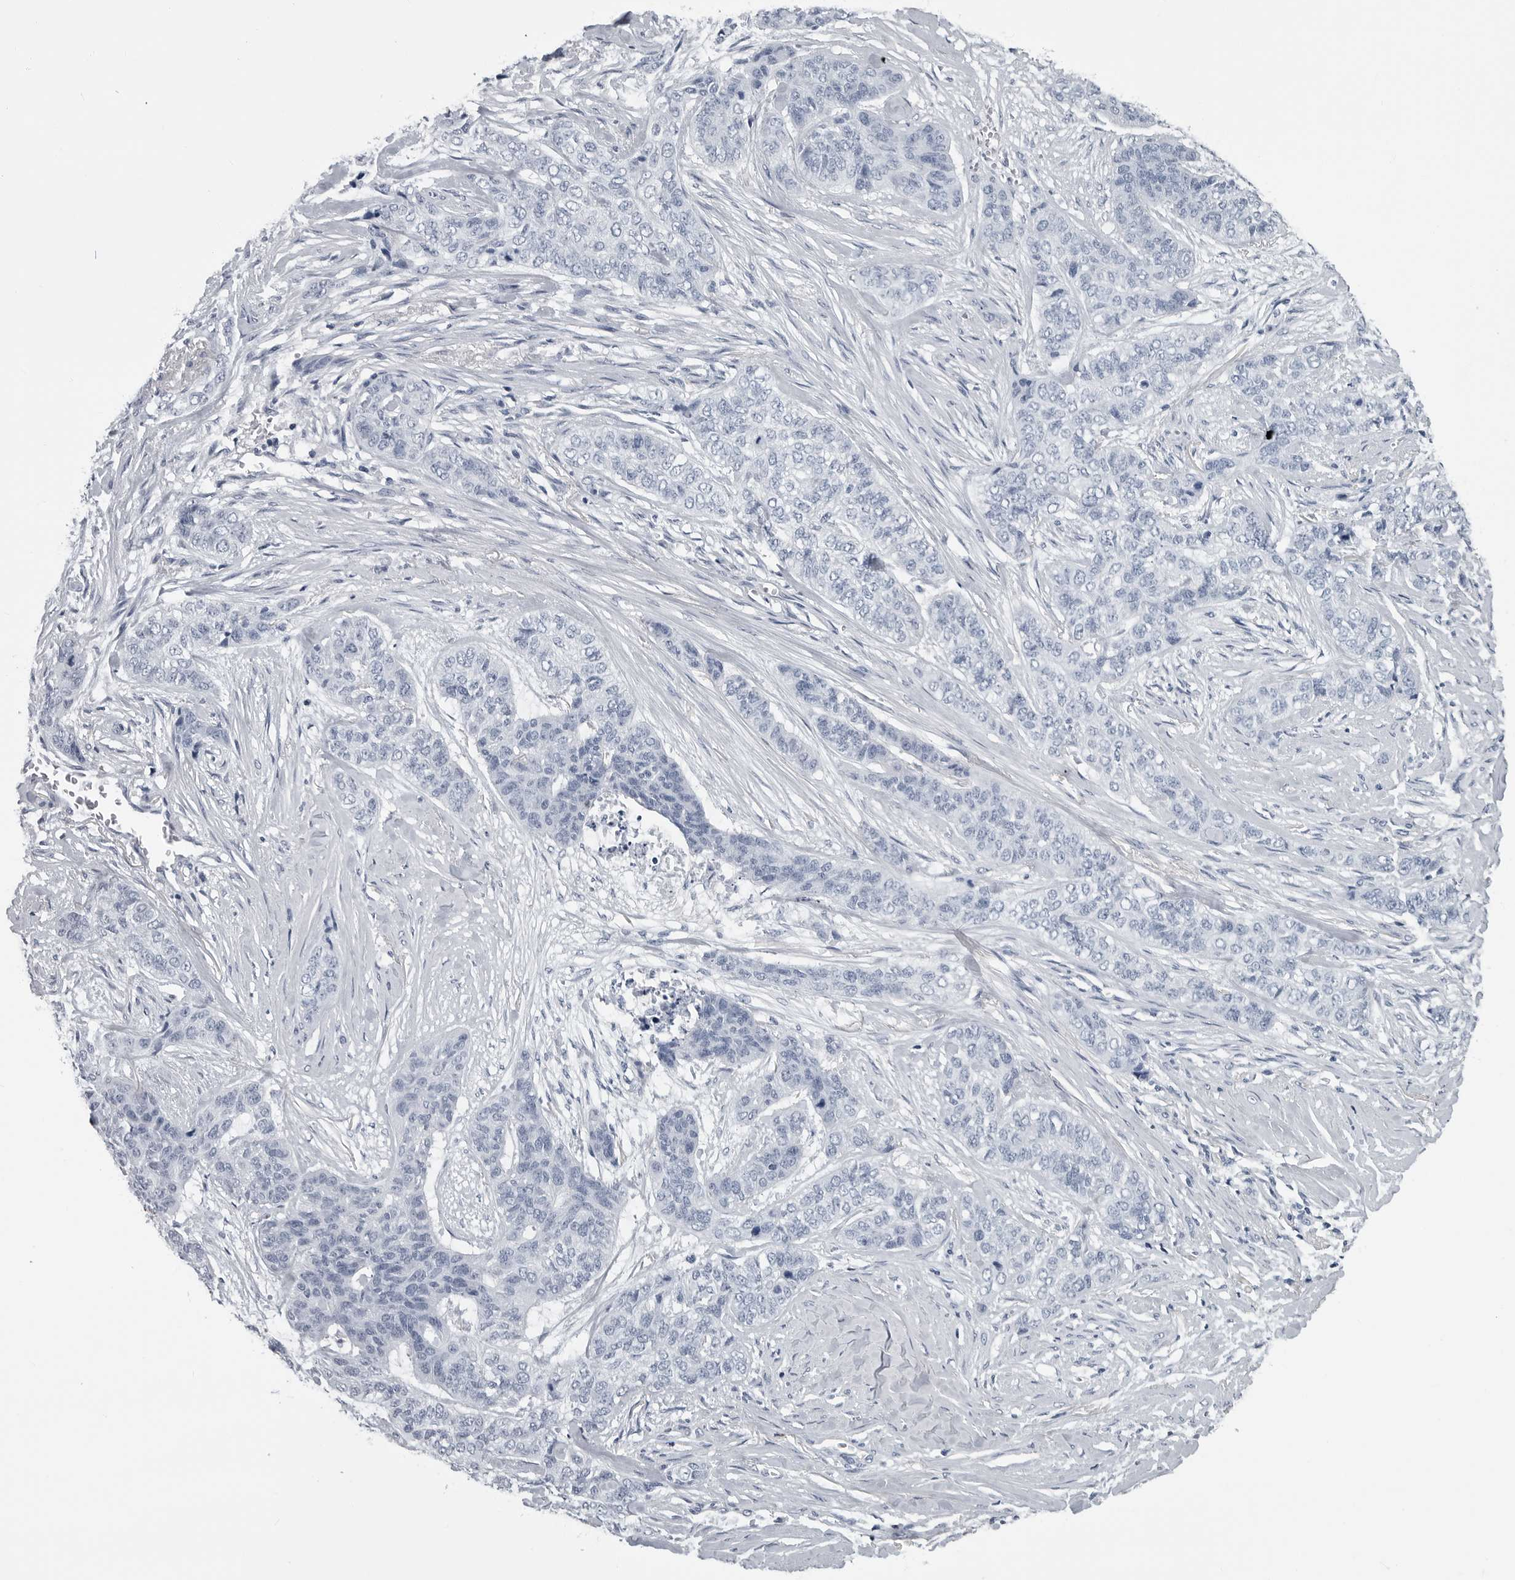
{"staining": {"intensity": "negative", "quantity": "none", "location": "none"}, "tissue": "skin cancer", "cell_type": "Tumor cells", "image_type": "cancer", "snomed": [{"axis": "morphology", "description": "Basal cell carcinoma"}, {"axis": "topography", "description": "Skin"}], "caption": "IHC photomicrograph of neoplastic tissue: skin basal cell carcinoma stained with DAB (3,3'-diaminobenzidine) reveals no significant protein staining in tumor cells. (Stains: DAB immunohistochemistry with hematoxylin counter stain, Microscopy: brightfield microscopy at high magnification).", "gene": "AMPD1", "patient": {"sex": "female", "age": 64}}